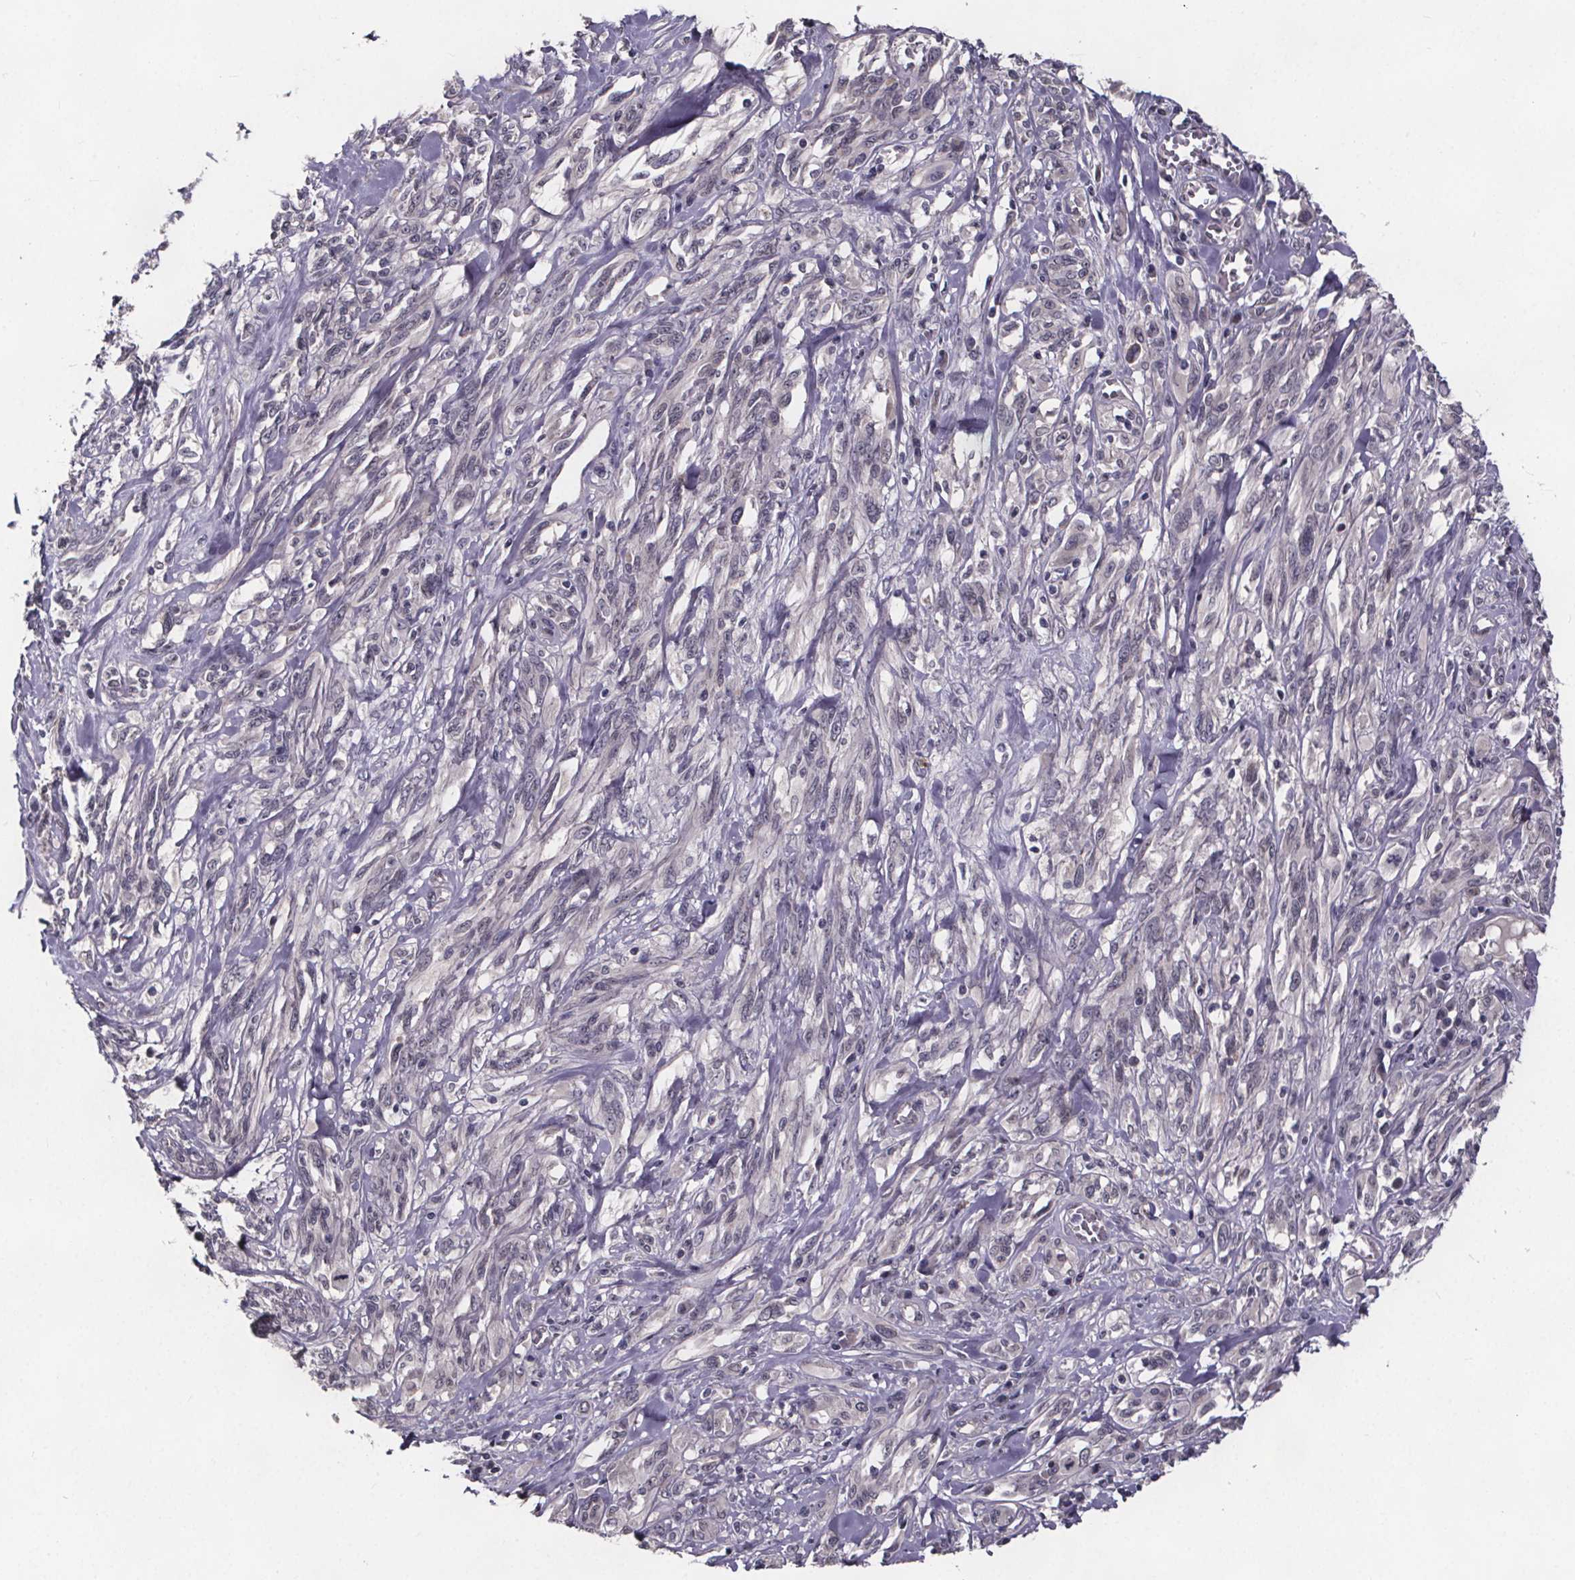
{"staining": {"intensity": "negative", "quantity": "none", "location": "none"}, "tissue": "melanoma", "cell_type": "Tumor cells", "image_type": "cancer", "snomed": [{"axis": "morphology", "description": "Malignant melanoma, NOS"}, {"axis": "topography", "description": "Skin"}], "caption": "Immunohistochemistry (IHC) image of malignant melanoma stained for a protein (brown), which shows no positivity in tumor cells.", "gene": "FAM181B", "patient": {"sex": "female", "age": 91}}